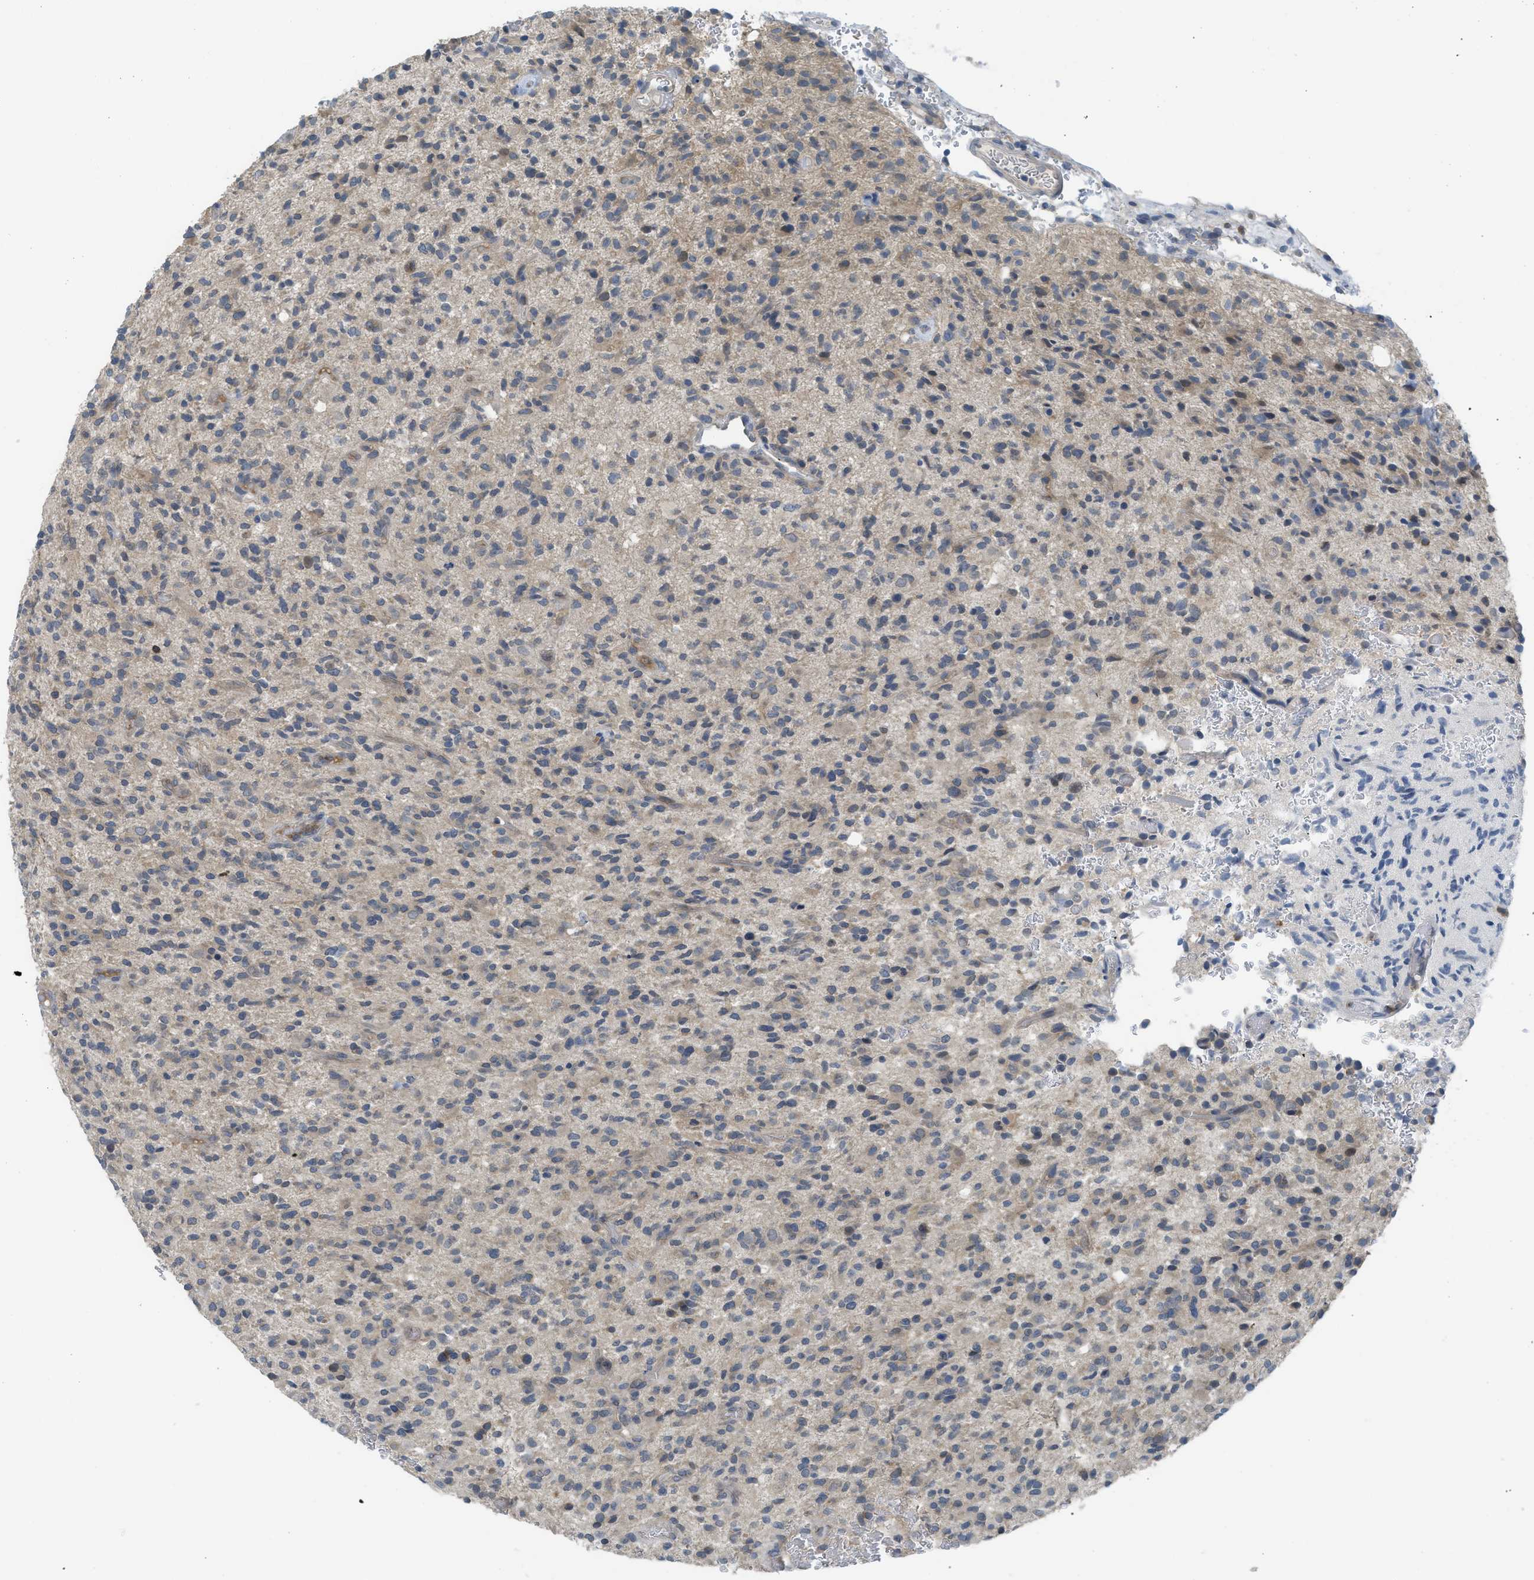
{"staining": {"intensity": "negative", "quantity": "none", "location": "none"}, "tissue": "glioma", "cell_type": "Tumor cells", "image_type": "cancer", "snomed": [{"axis": "morphology", "description": "Glioma, malignant, High grade"}, {"axis": "topography", "description": "Brain"}], "caption": "This is an immunohistochemistry photomicrograph of glioma. There is no expression in tumor cells.", "gene": "TNFAIP1", "patient": {"sex": "male", "age": 71}}